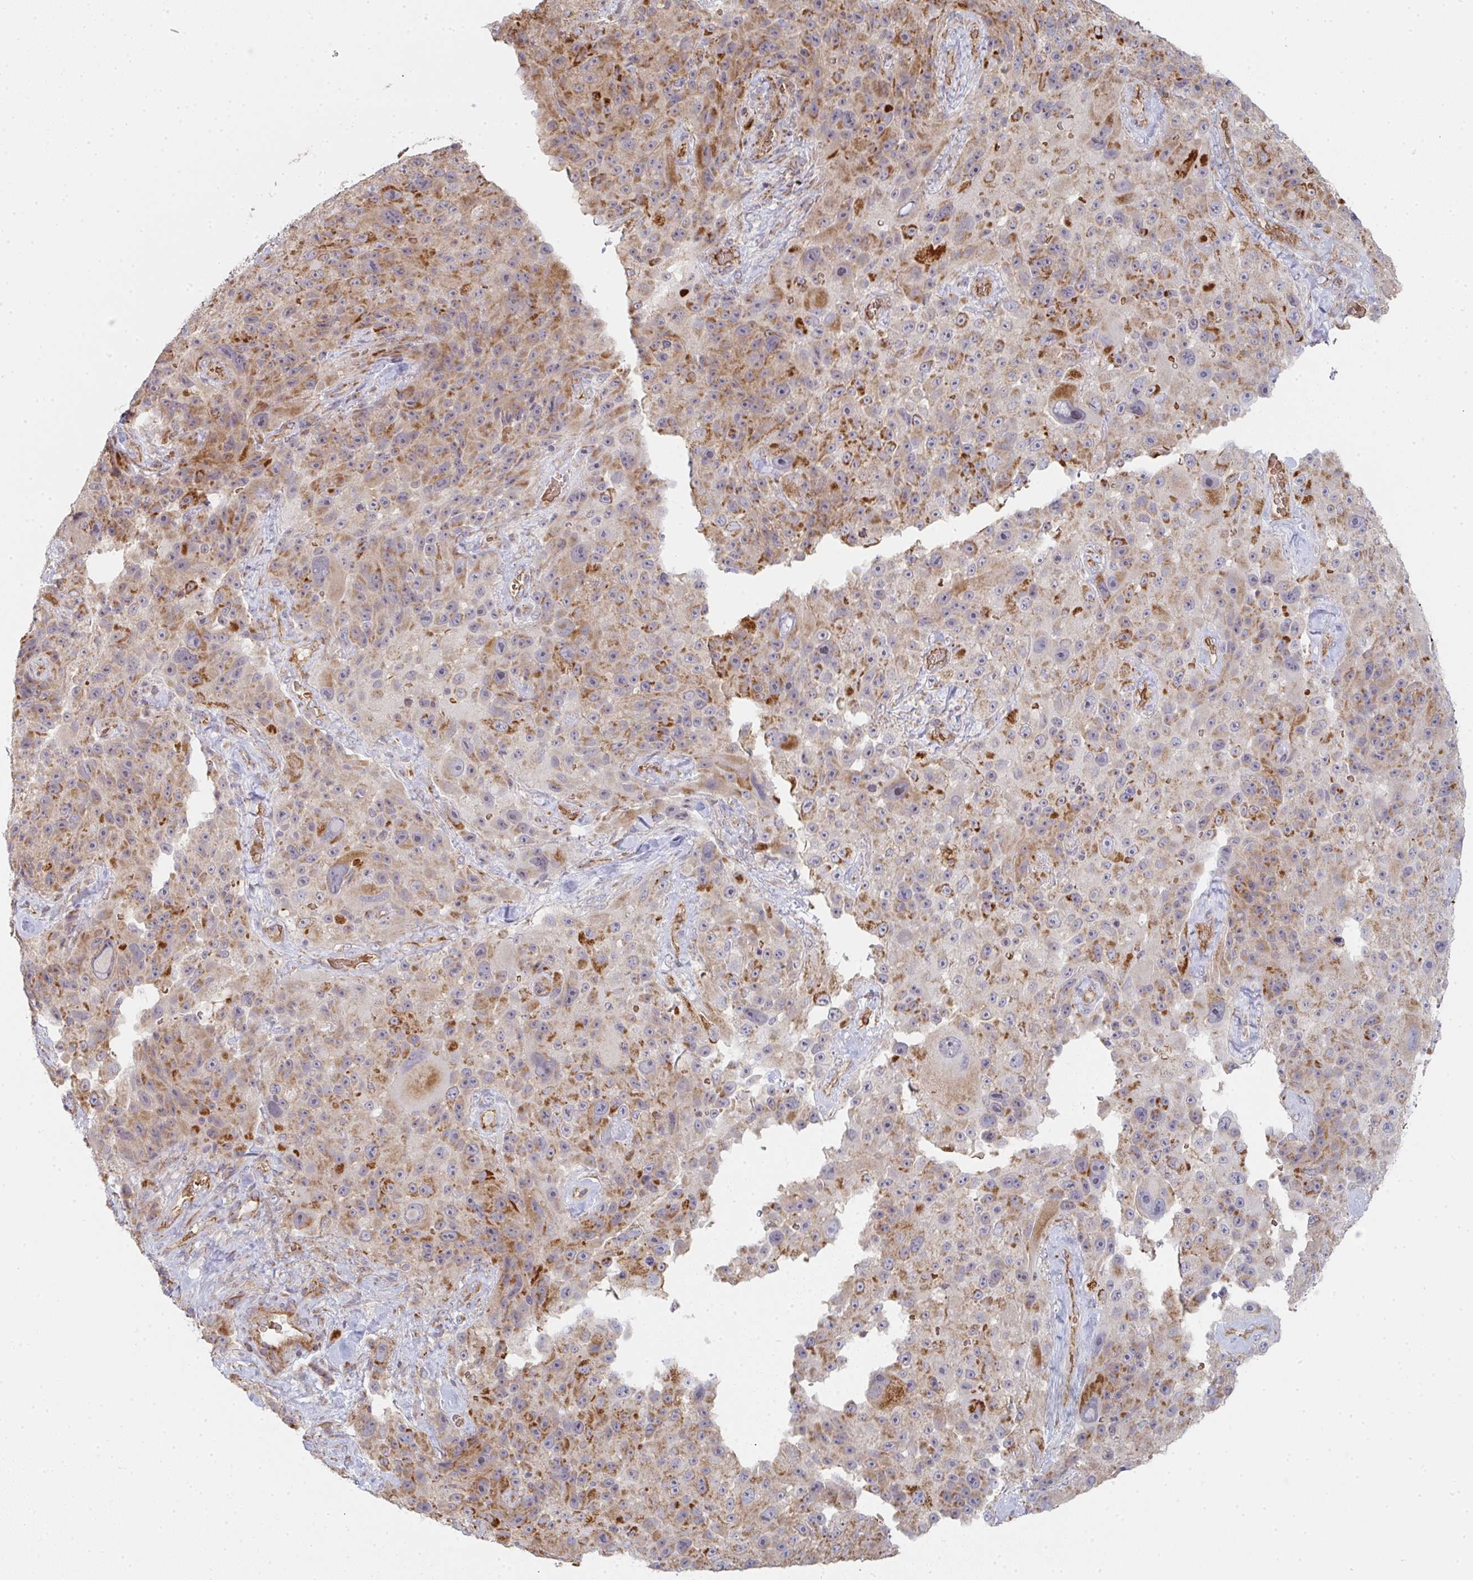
{"staining": {"intensity": "moderate", "quantity": "25%-75%", "location": "cytoplasmic/membranous"}, "tissue": "melanoma", "cell_type": "Tumor cells", "image_type": "cancer", "snomed": [{"axis": "morphology", "description": "Malignant melanoma, Metastatic site"}, {"axis": "topography", "description": "Lymph node"}], "caption": "Malignant melanoma (metastatic site) was stained to show a protein in brown. There is medium levels of moderate cytoplasmic/membranous positivity in approximately 25%-75% of tumor cells. The protein of interest is stained brown, and the nuclei are stained in blue (DAB IHC with brightfield microscopy, high magnification).", "gene": "ZNF526", "patient": {"sex": "male", "age": 62}}